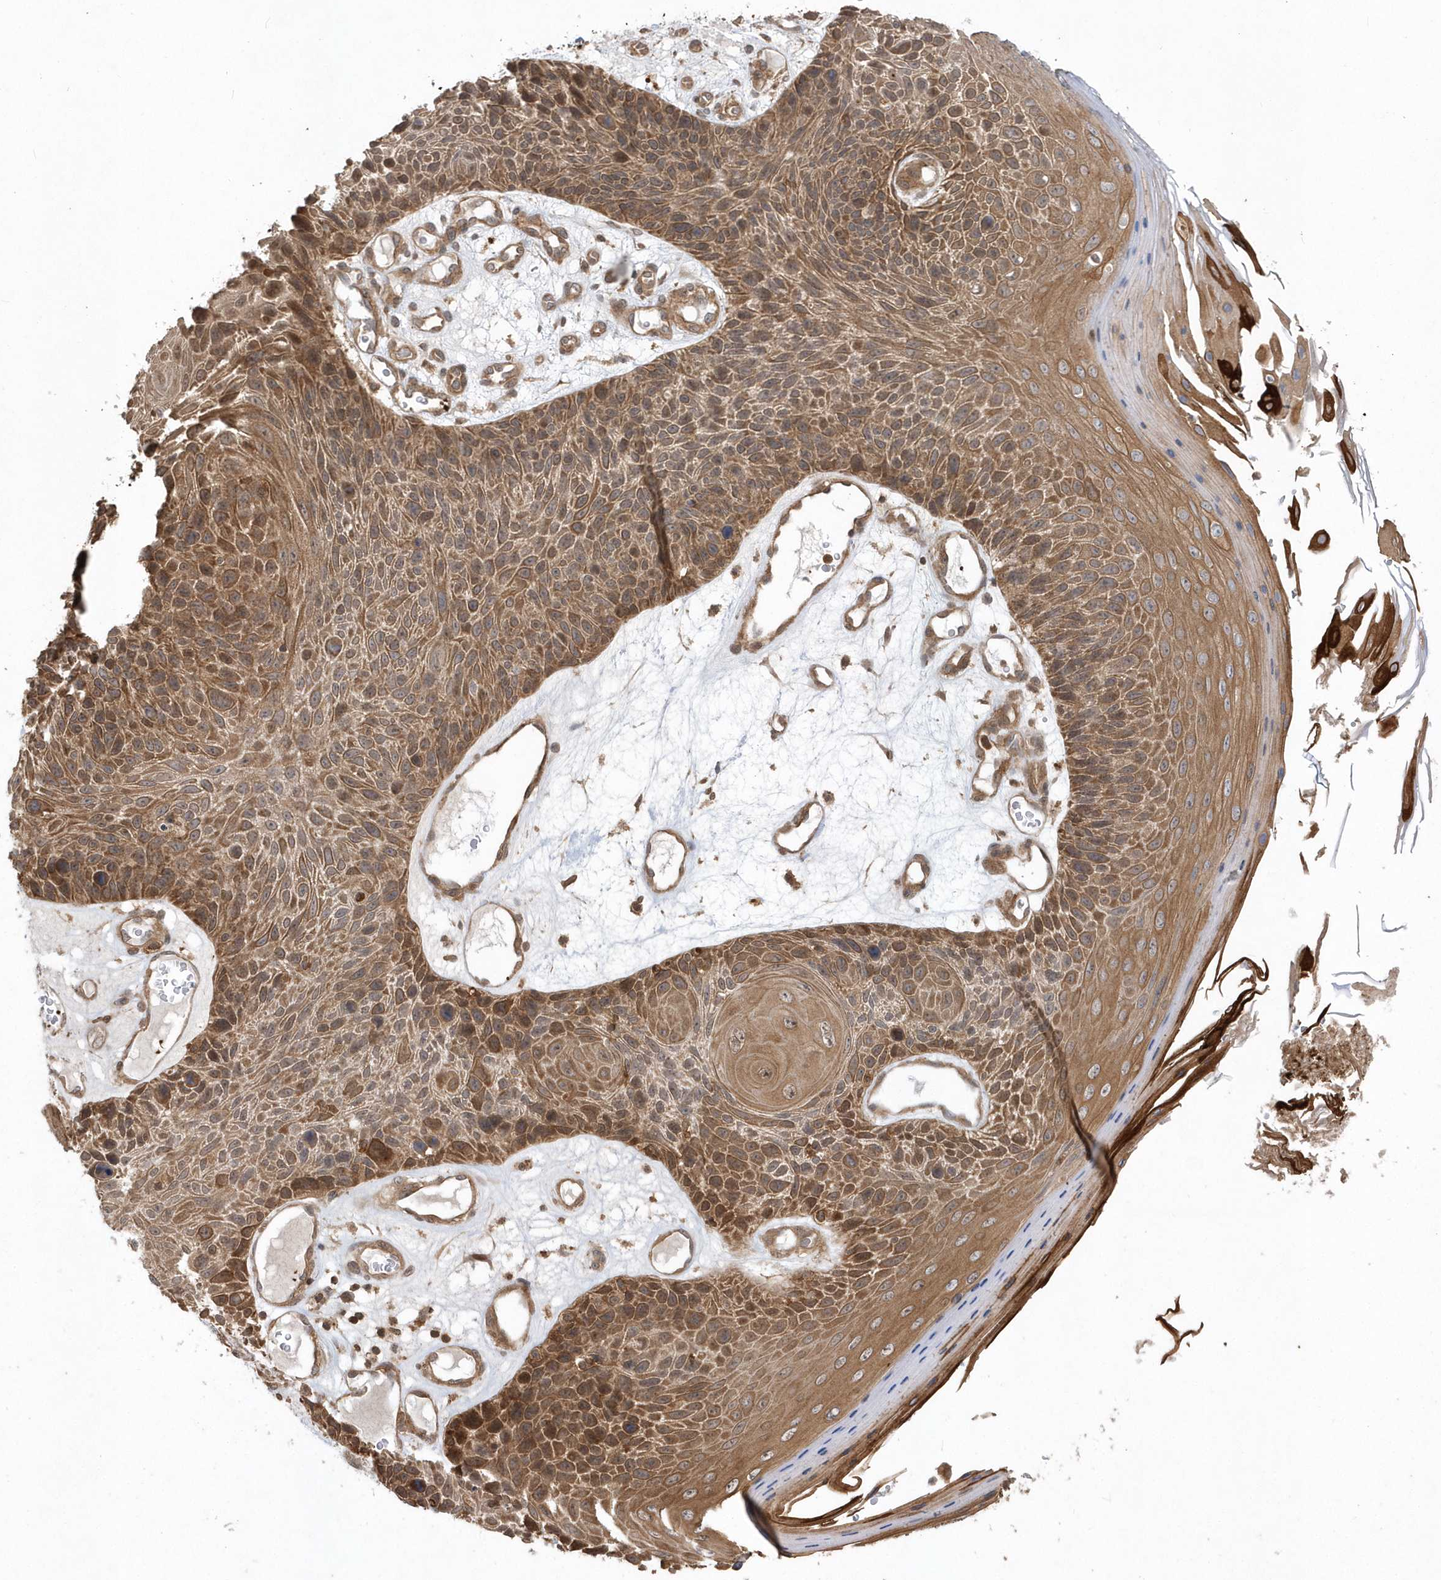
{"staining": {"intensity": "moderate", "quantity": ">75%", "location": "cytoplasmic/membranous"}, "tissue": "skin cancer", "cell_type": "Tumor cells", "image_type": "cancer", "snomed": [{"axis": "morphology", "description": "Squamous cell carcinoma, NOS"}, {"axis": "topography", "description": "Skin"}], "caption": "This photomicrograph shows IHC staining of skin cancer (squamous cell carcinoma), with medium moderate cytoplasmic/membranous positivity in about >75% of tumor cells.", "gene": "ACYP1", "patient": {"sex": "female", "age": 88}}